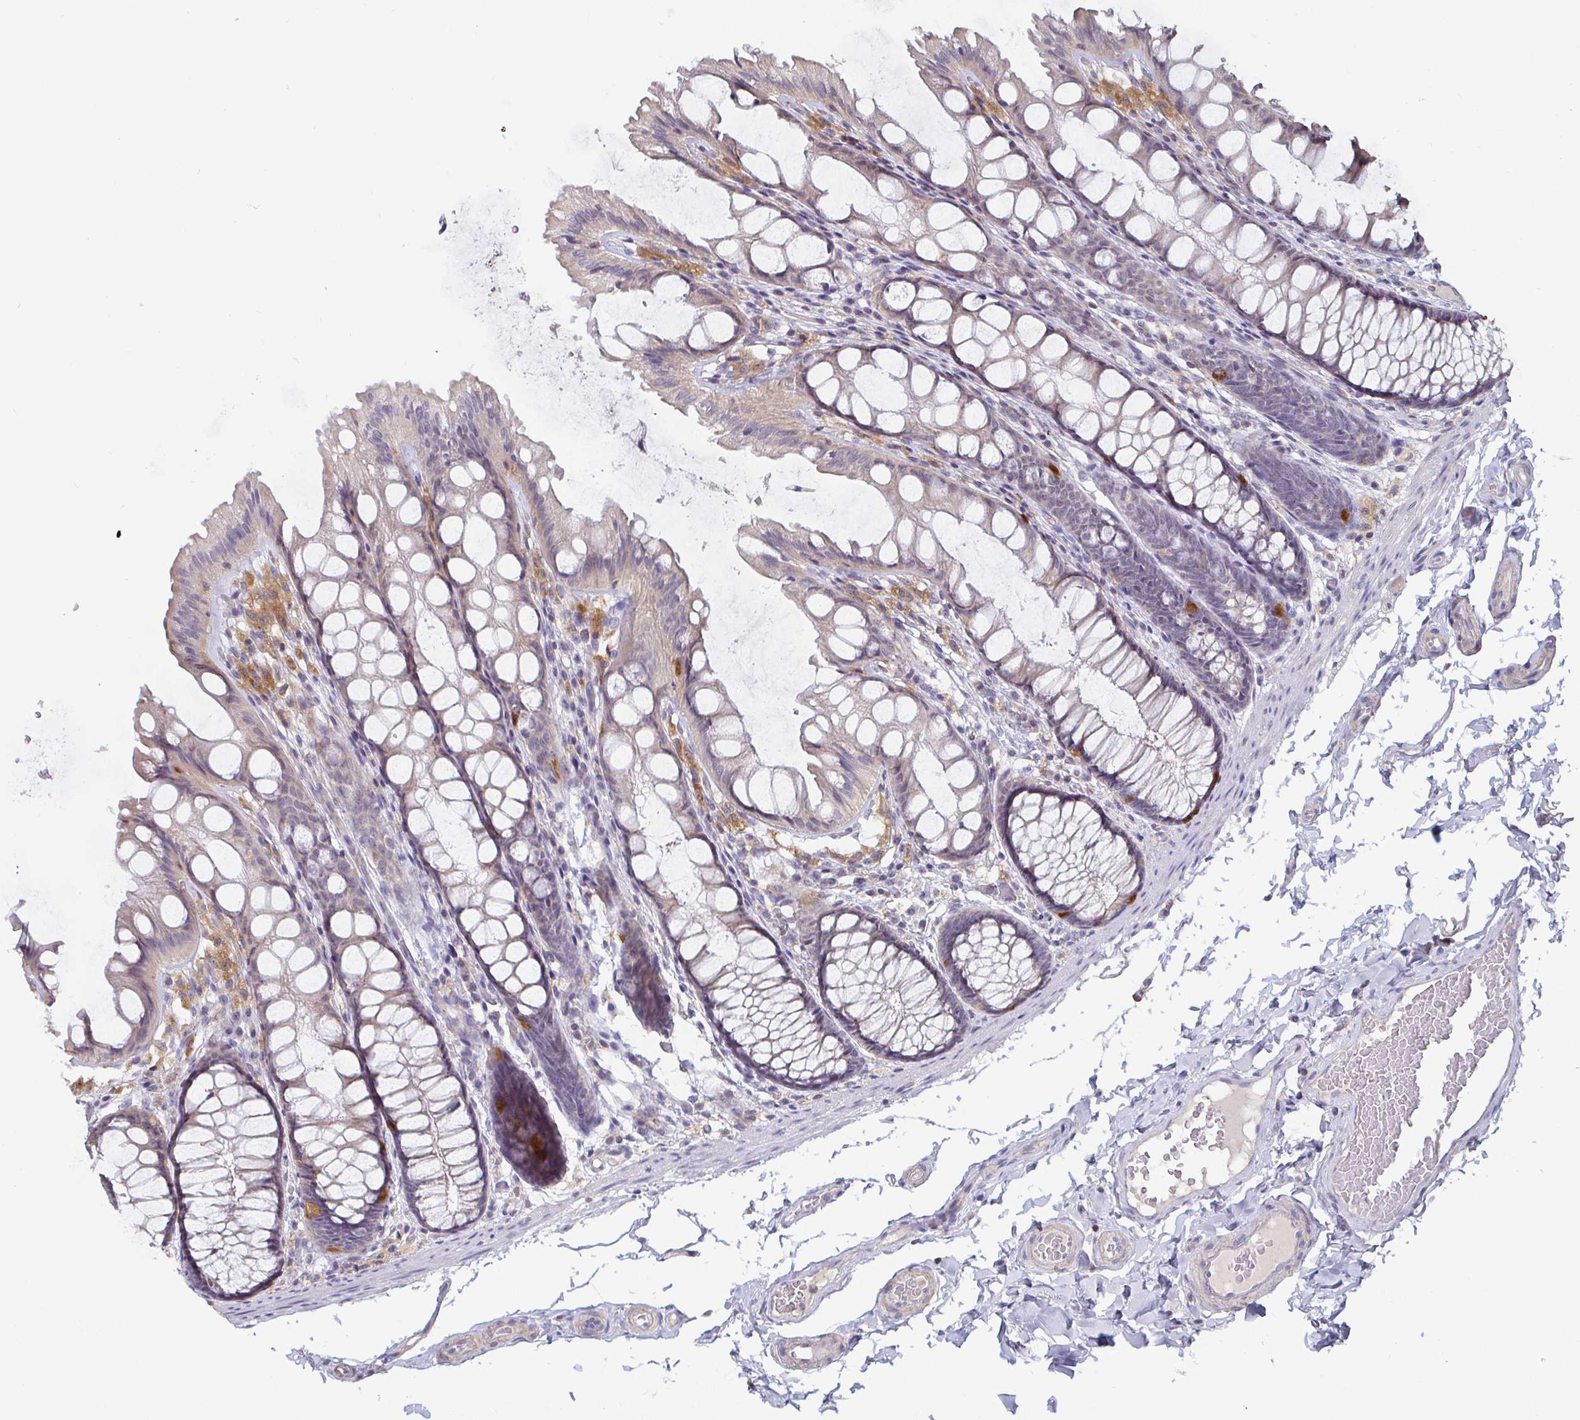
{"staining": {"intensity": "negative", "quantity": "none", "location": "none"}, "tissue": "colon", "cell_type": "Endothelial cells", "image_type": "normal", "snomed": [{"axis": "morphology", "description": "Normal tissue, NOS"}, {"axis": "topography", "description": "Colon"}], "caption": "This is an immunohistochemistry image of unremarkable human colon. There is no expression in endothelial cells.", "gene": "CDH18", "patient": {"sex": "male", "age": 47}}